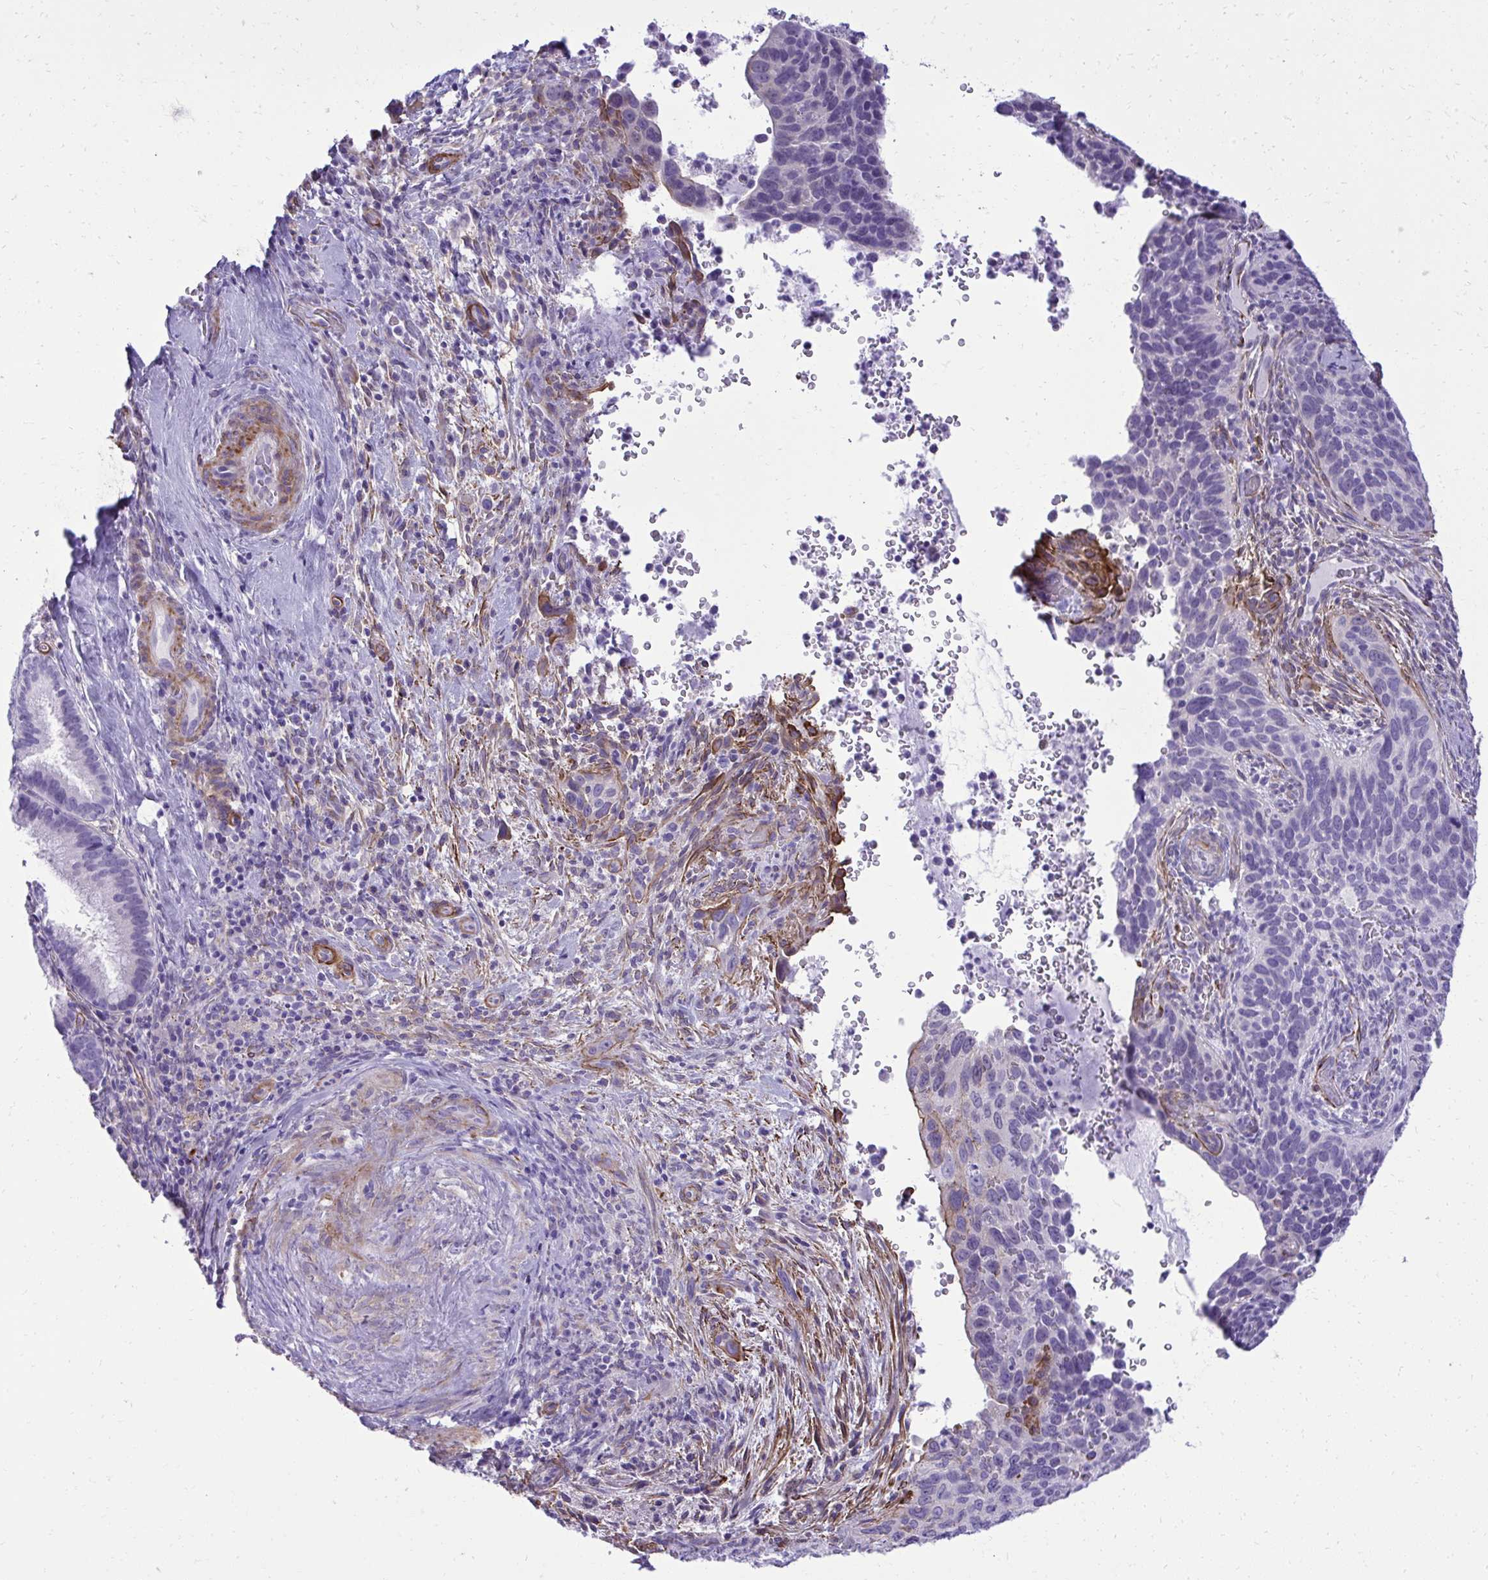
{"staining": {"intensity": "negative", "quantity": "none", "location": "none"}, "tissue": "cervical cancer", "cell_type": "Tumor cells", "image_type": "cancer", "snomed": [{"axis": "morphology", "description": "Squamous cell carcinoma, NOS"}, {"axis": "topography", "description": "Cervix"}], "caption": "A photomicrograph of squamous cell carcinoma (cervical) stained for a protein exhibits no brown staining in tumor cells. The staining is performed using DAB (3,3'-diaminobenzidine) brown chromogen with nuclei counter-stained in using hematoxylin.", "gene": "PITPNM3", "patient": {"sex": "female", "age": 51}}